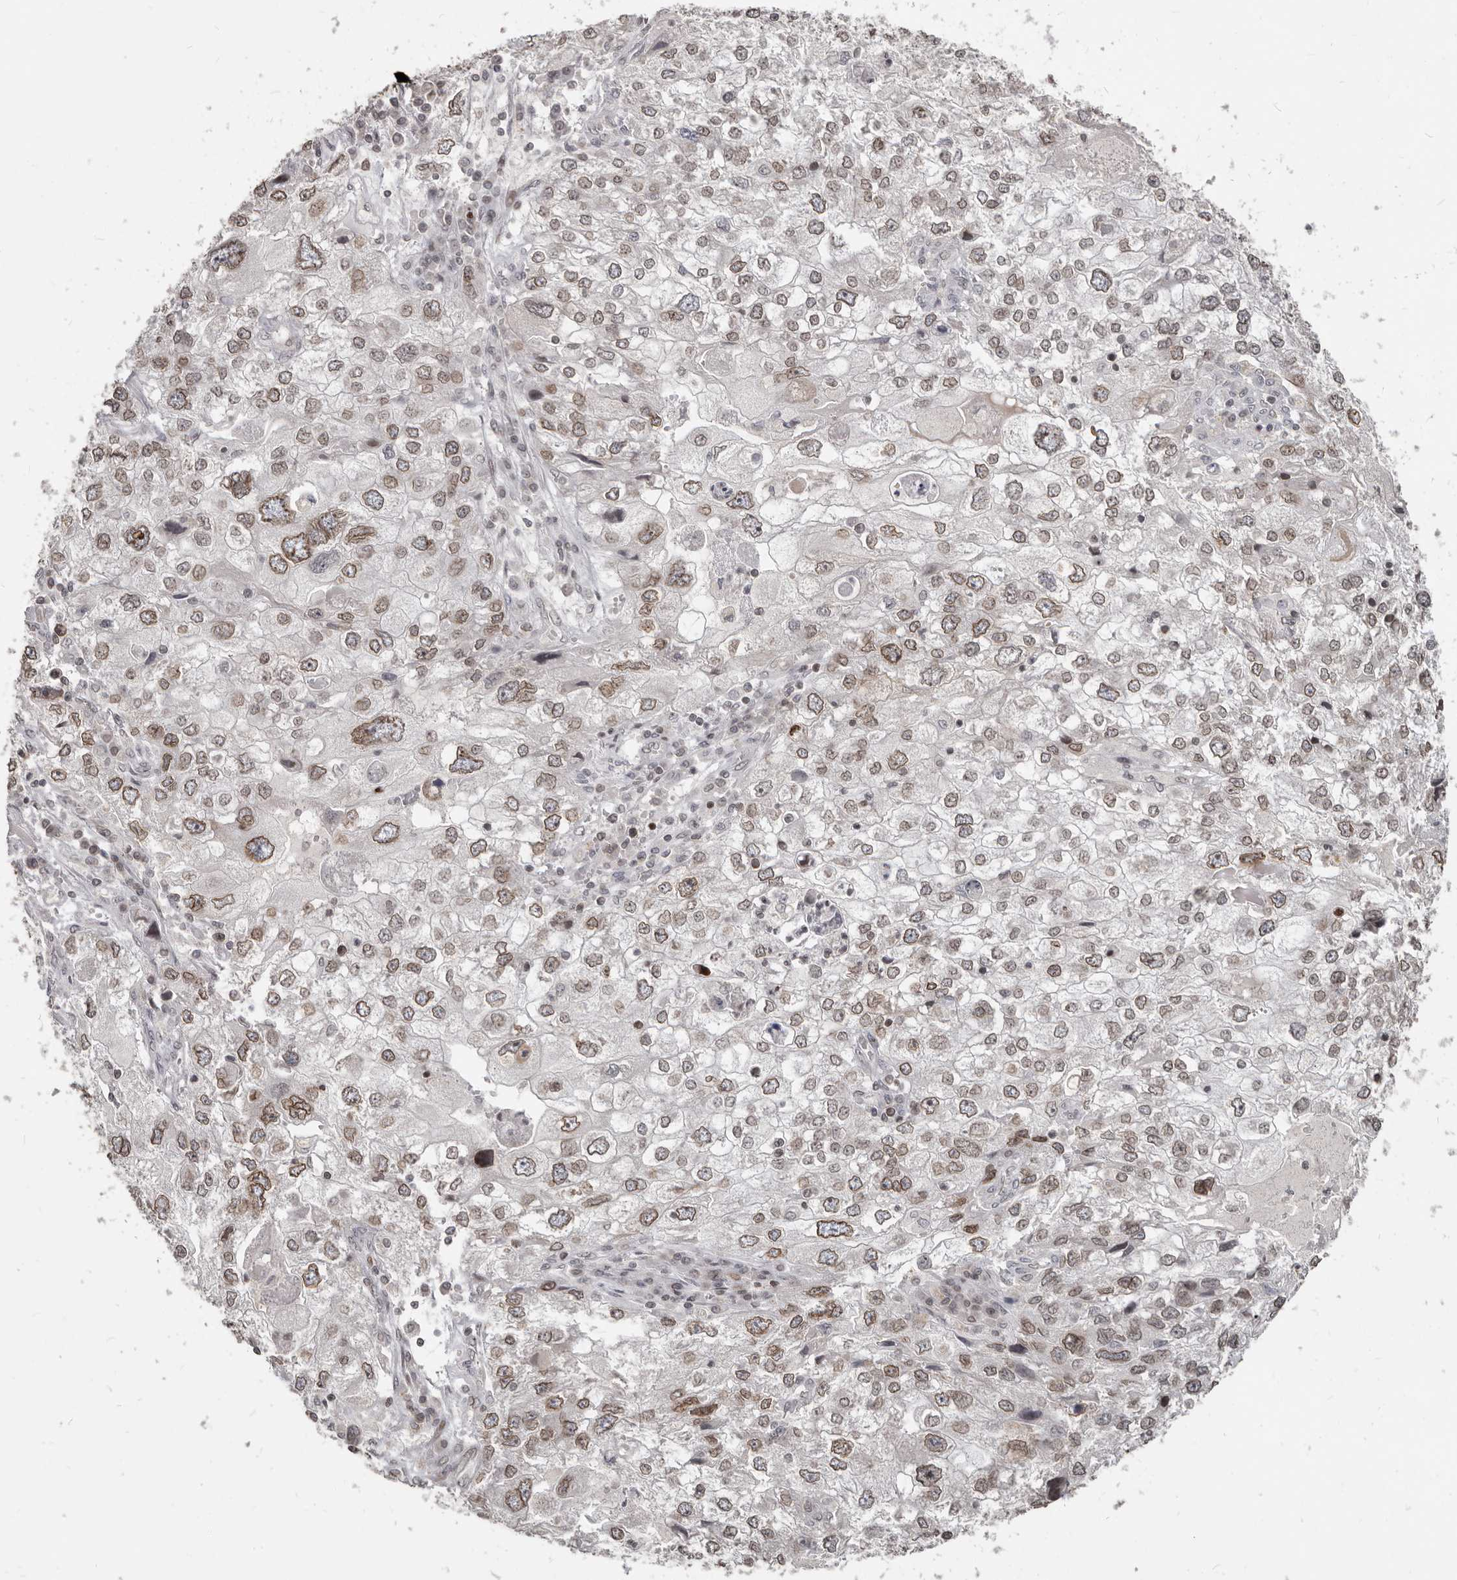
{"staining": {"intensity": "moderate", "quantity": ">75%", "location": "cytoplasmic/membranous,nuclear"}, "tissue": "endometrial cancer", "cell_type": "Tumor cells", "image_type": "cancer", "snomed": [{"axis": "morphology", "description": "Adenocarcinoma, NOS"}, {"axis": "topography", "description": "Endometrium"}], "caption": "Human endometrial cancer stained with a protein marker shows moderate staining in tumor cells.", "gene": "NUP153", "patient": {"sex": "female", "age": 49}}